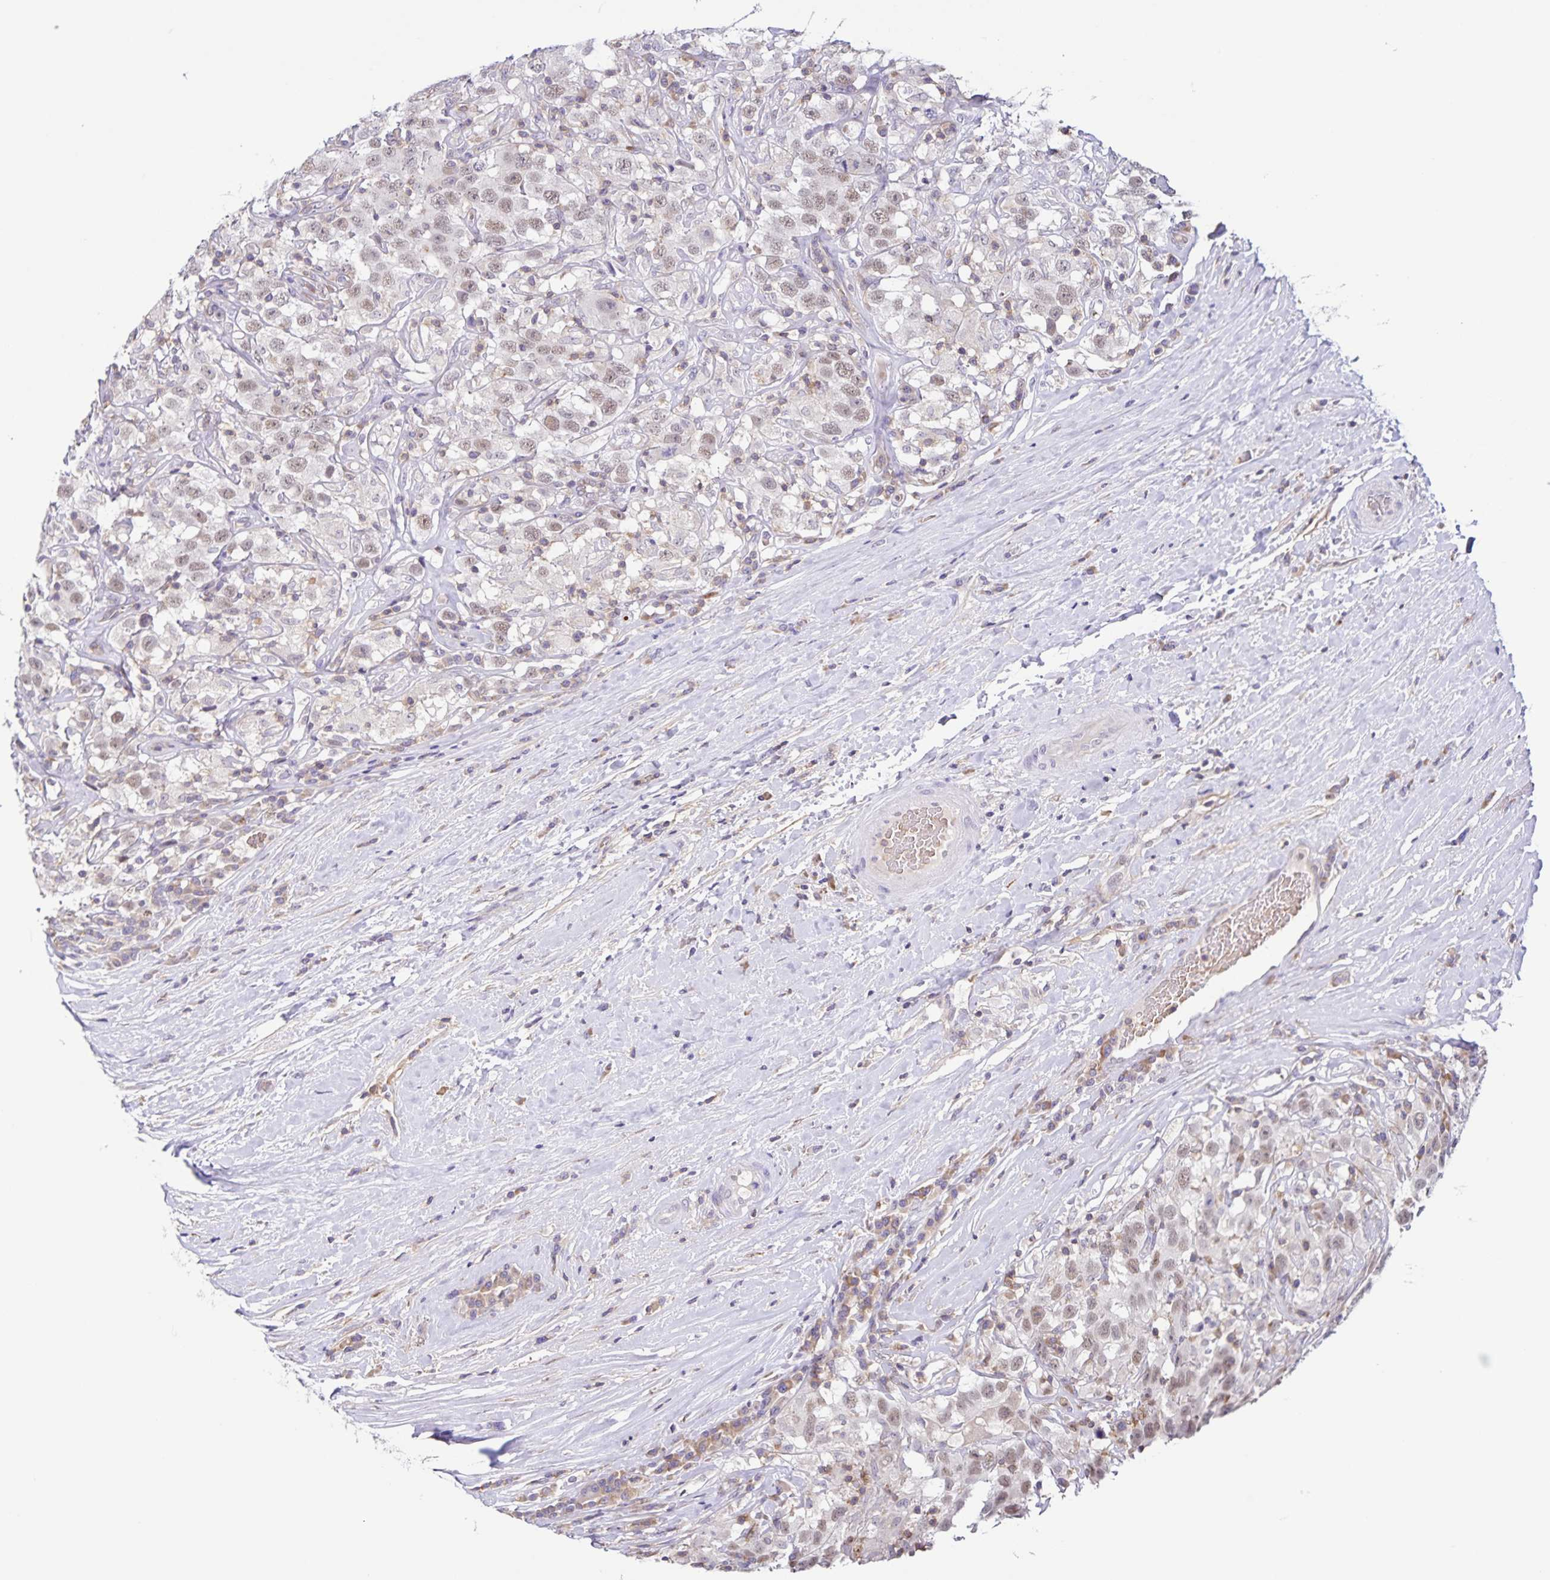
{"staining": {"intensity": "weak", "quantity": ">75%", "location": "nuclear"}, "tissue": "testis cancer", "cell_type": "Tumor cells", "image_type": "cancer", "snomed": [{"axis": "morphology", "description": "Seminoma, NOS"}, {"axis": "topography", "description": "Testis"}], "caption": "Weak nuclear staining for a protein is appreciated in about >75% of tumor cells of testis cancer (seminoma) using IHC.", "gene": "STPG4", "patient": {"sex": "male", "age": 41}}